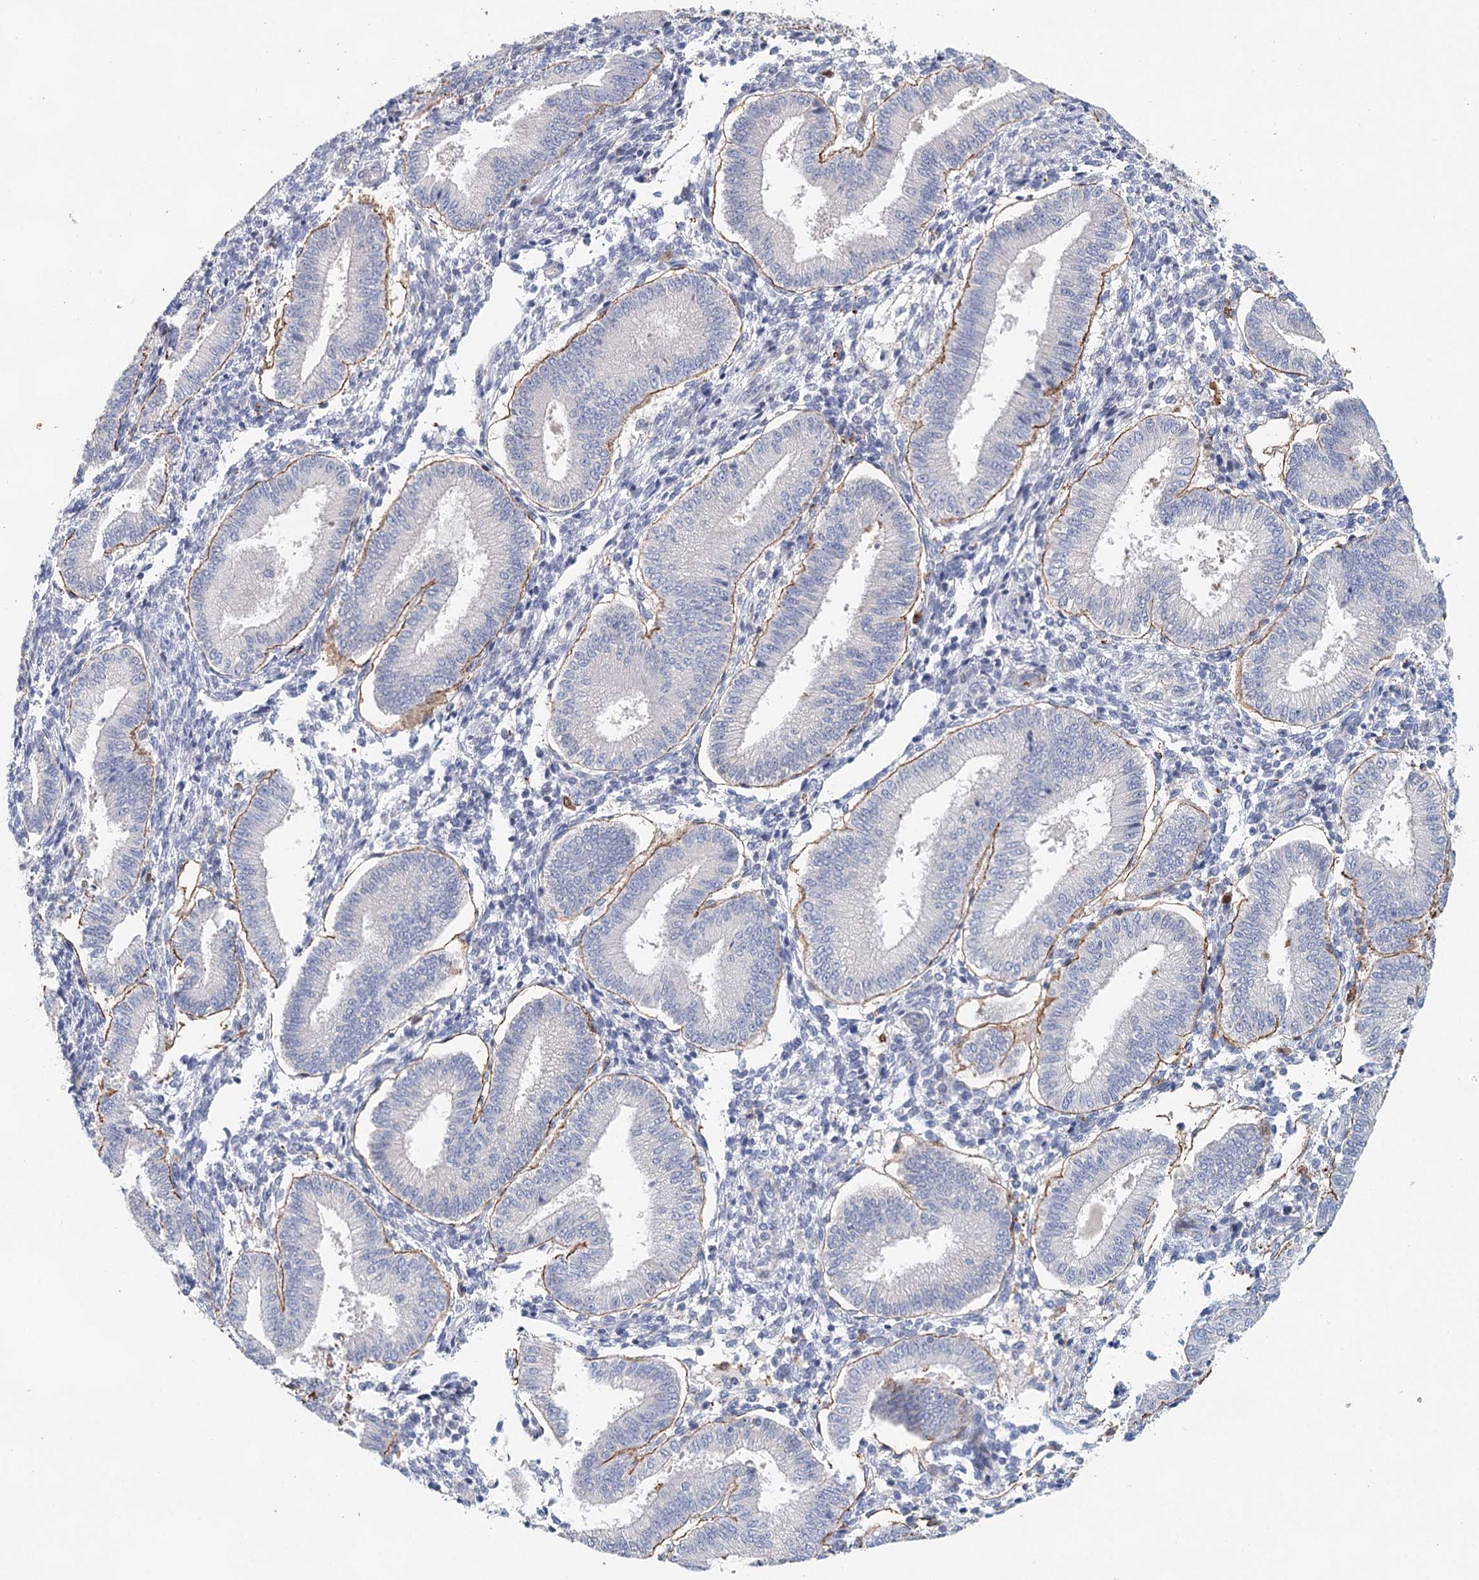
{"staining": {"intensity": "negative", "quantity": "none", "location": "none"}, "tissue": "endometrium", "cell_type": "Cells in endometrial stroma", "image_type": "normal", "snomed": [{"axis": "morphology", "description": "Normal tissue, NOS"}, {"axis": "topography", "description": "Endometrium"}], "caption": "IHC image of normal human endometrium stained for a protein (brown), which shows no staining in cells in endometrial stroma. The staining was performed using DAB to visualize the protein expression in brown, while the nuclei were stained in blue with hematoxylin (Magnification: 20x).", "gene": "SLC19A3", "patient": {"sex": "female", "age": 39}}